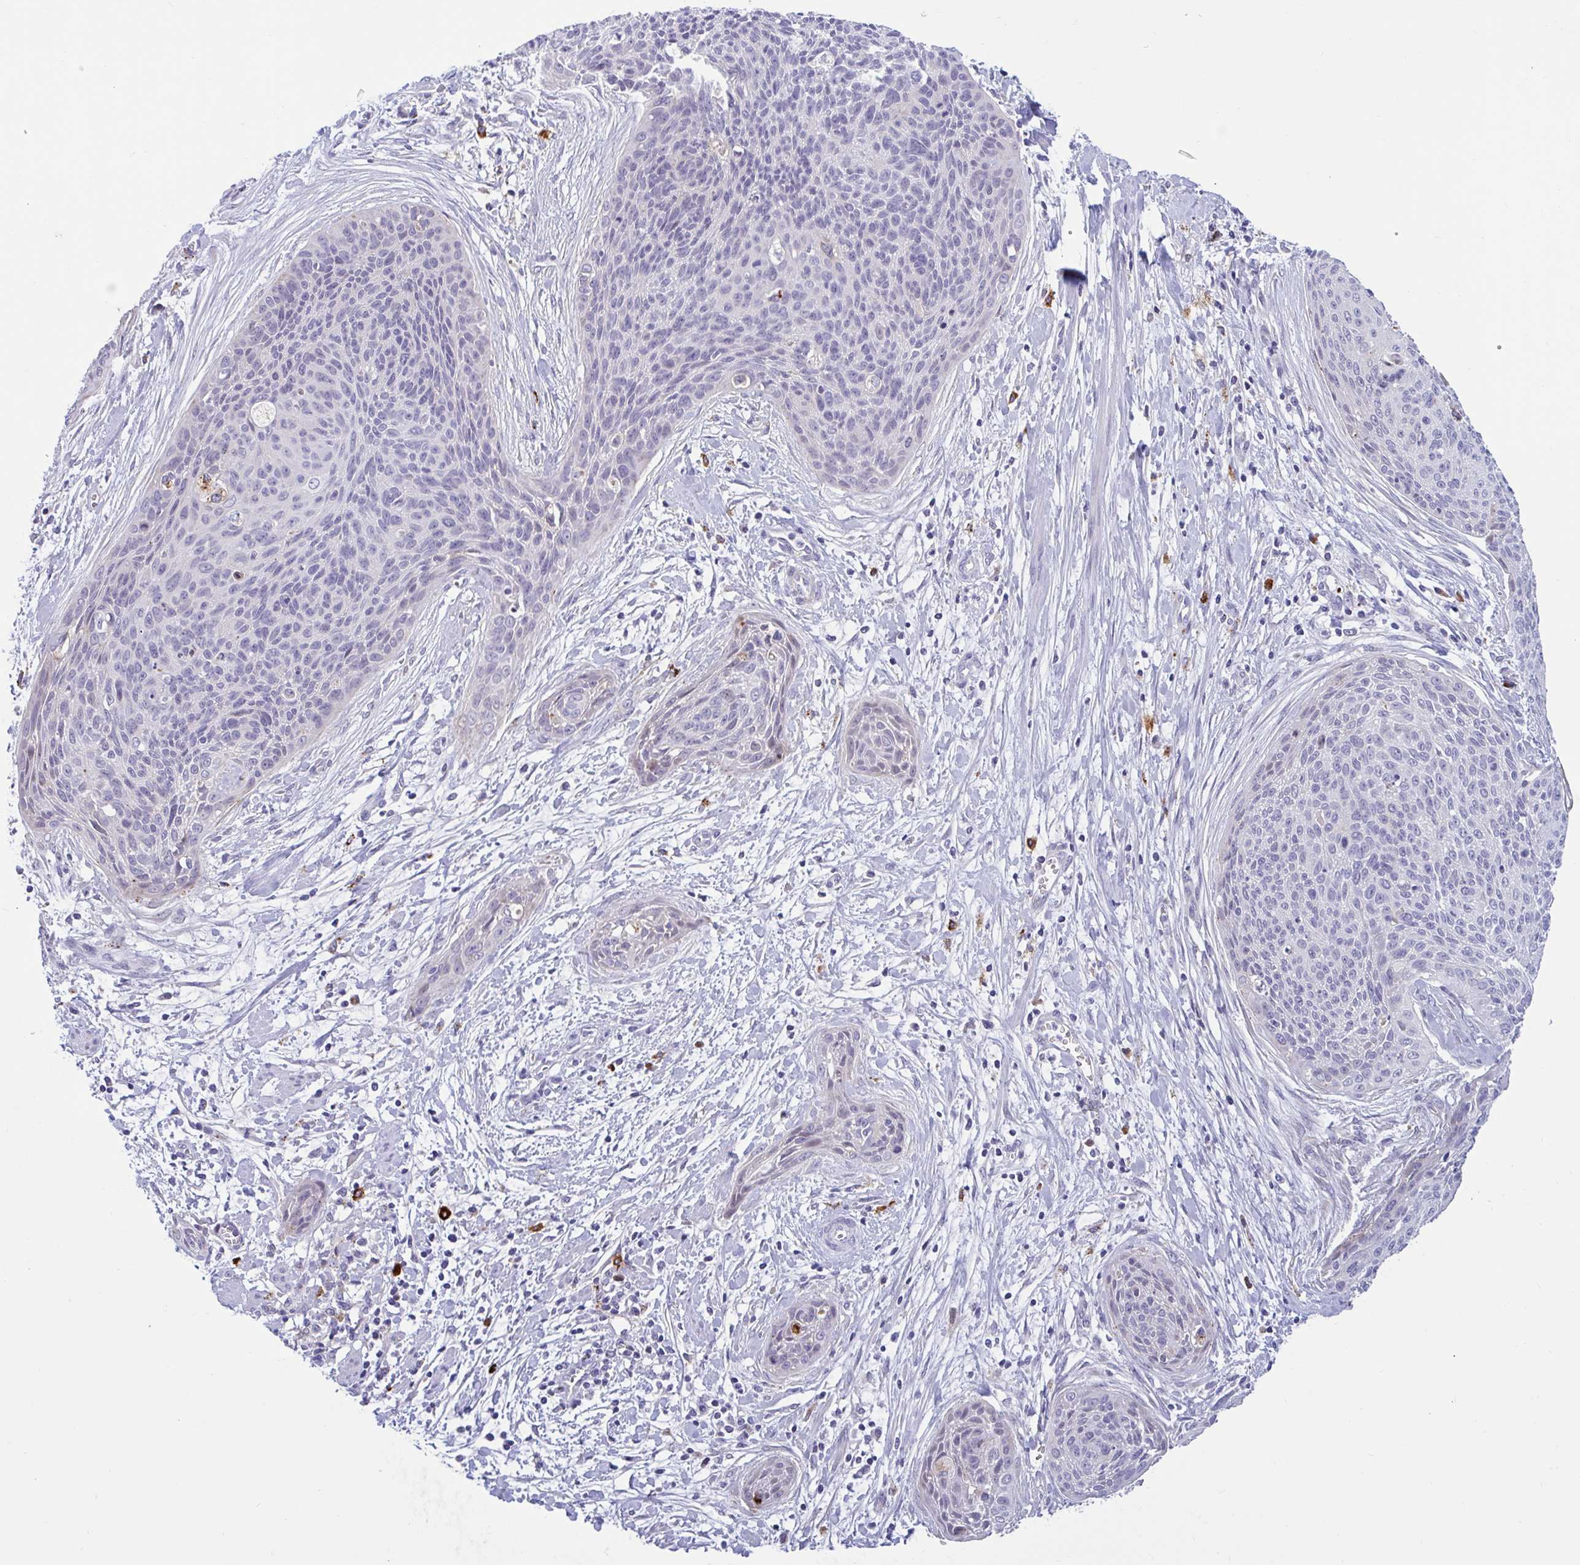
{"staining": {"intensity": "negative", "quantity": "none", "location": "none"}, "tissue": "cervical cancer", "cell_type": "Tumor cells", "image_type": "cancer", "snomed": [{"axis": "morphology", "description": "Squamous cell carcinoma, NOS"}, {"axis": "topography", "description": "Cervix"}], "caption": "Tumor cells show no significant protein staining in cervical squamous cell carcinoma.", "gene": "FAM219B", "patient": {"sex": "female", "age": 55}}